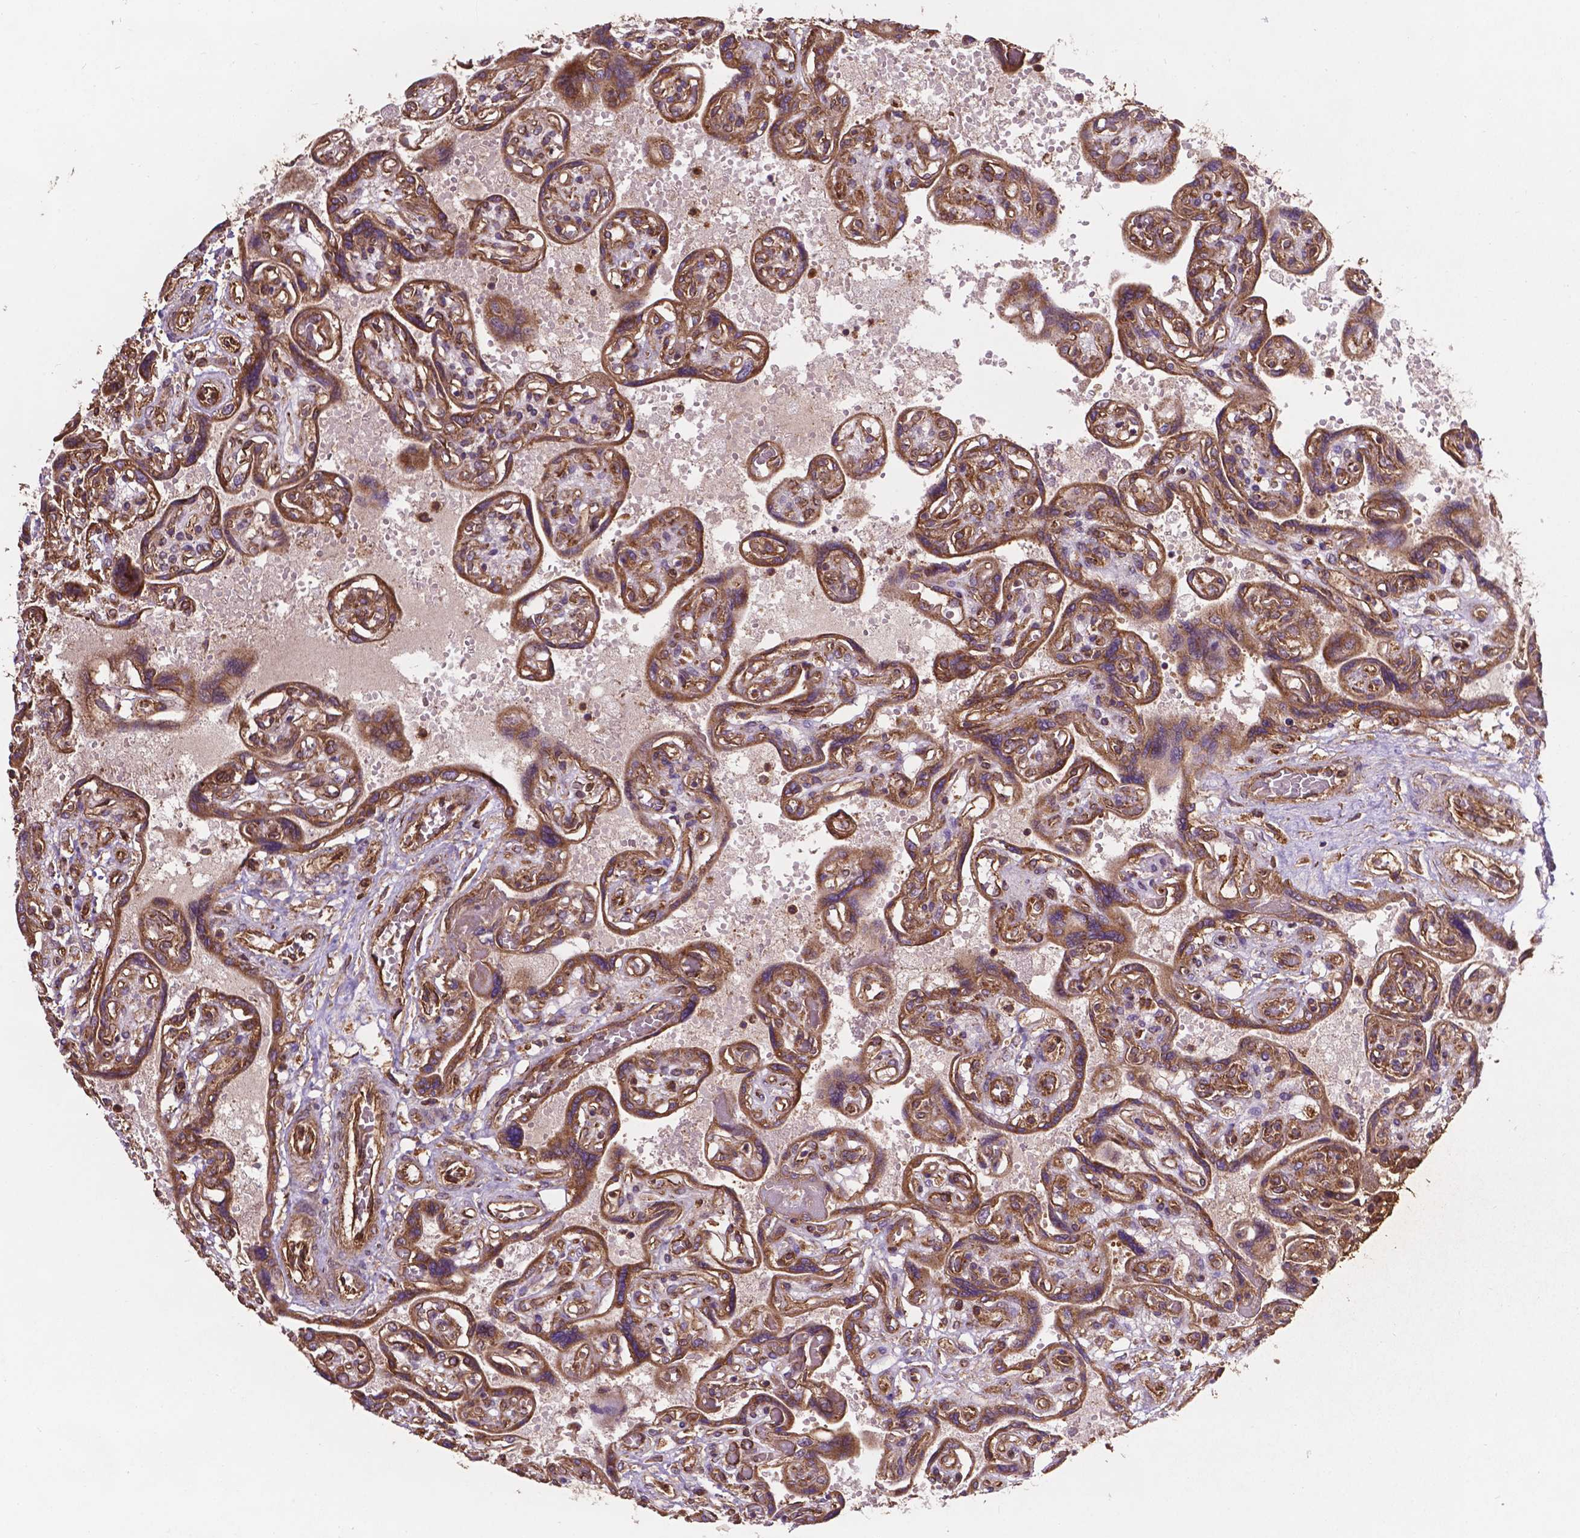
{"staining": {"intensity": "moderate", "quantity": ">75%", "location": "cytoplasmic/membranous"}, "tissue": "placenta", "cell_type": "Decidual cells", "image_type": "normal", "snomed": [{"axis": "morphology", "description": "Normal tissue, NOS"}, {"axis": "topography", "description": "Placenta"}], "caption": "Brown immunohistochemical staining in benign human placenta displays moderate cytoplasmic/membranous expression in approximately >75% of decidual cells.", "gene": "CCDC71L", "patient": {"sex": "female", "age": 32}}